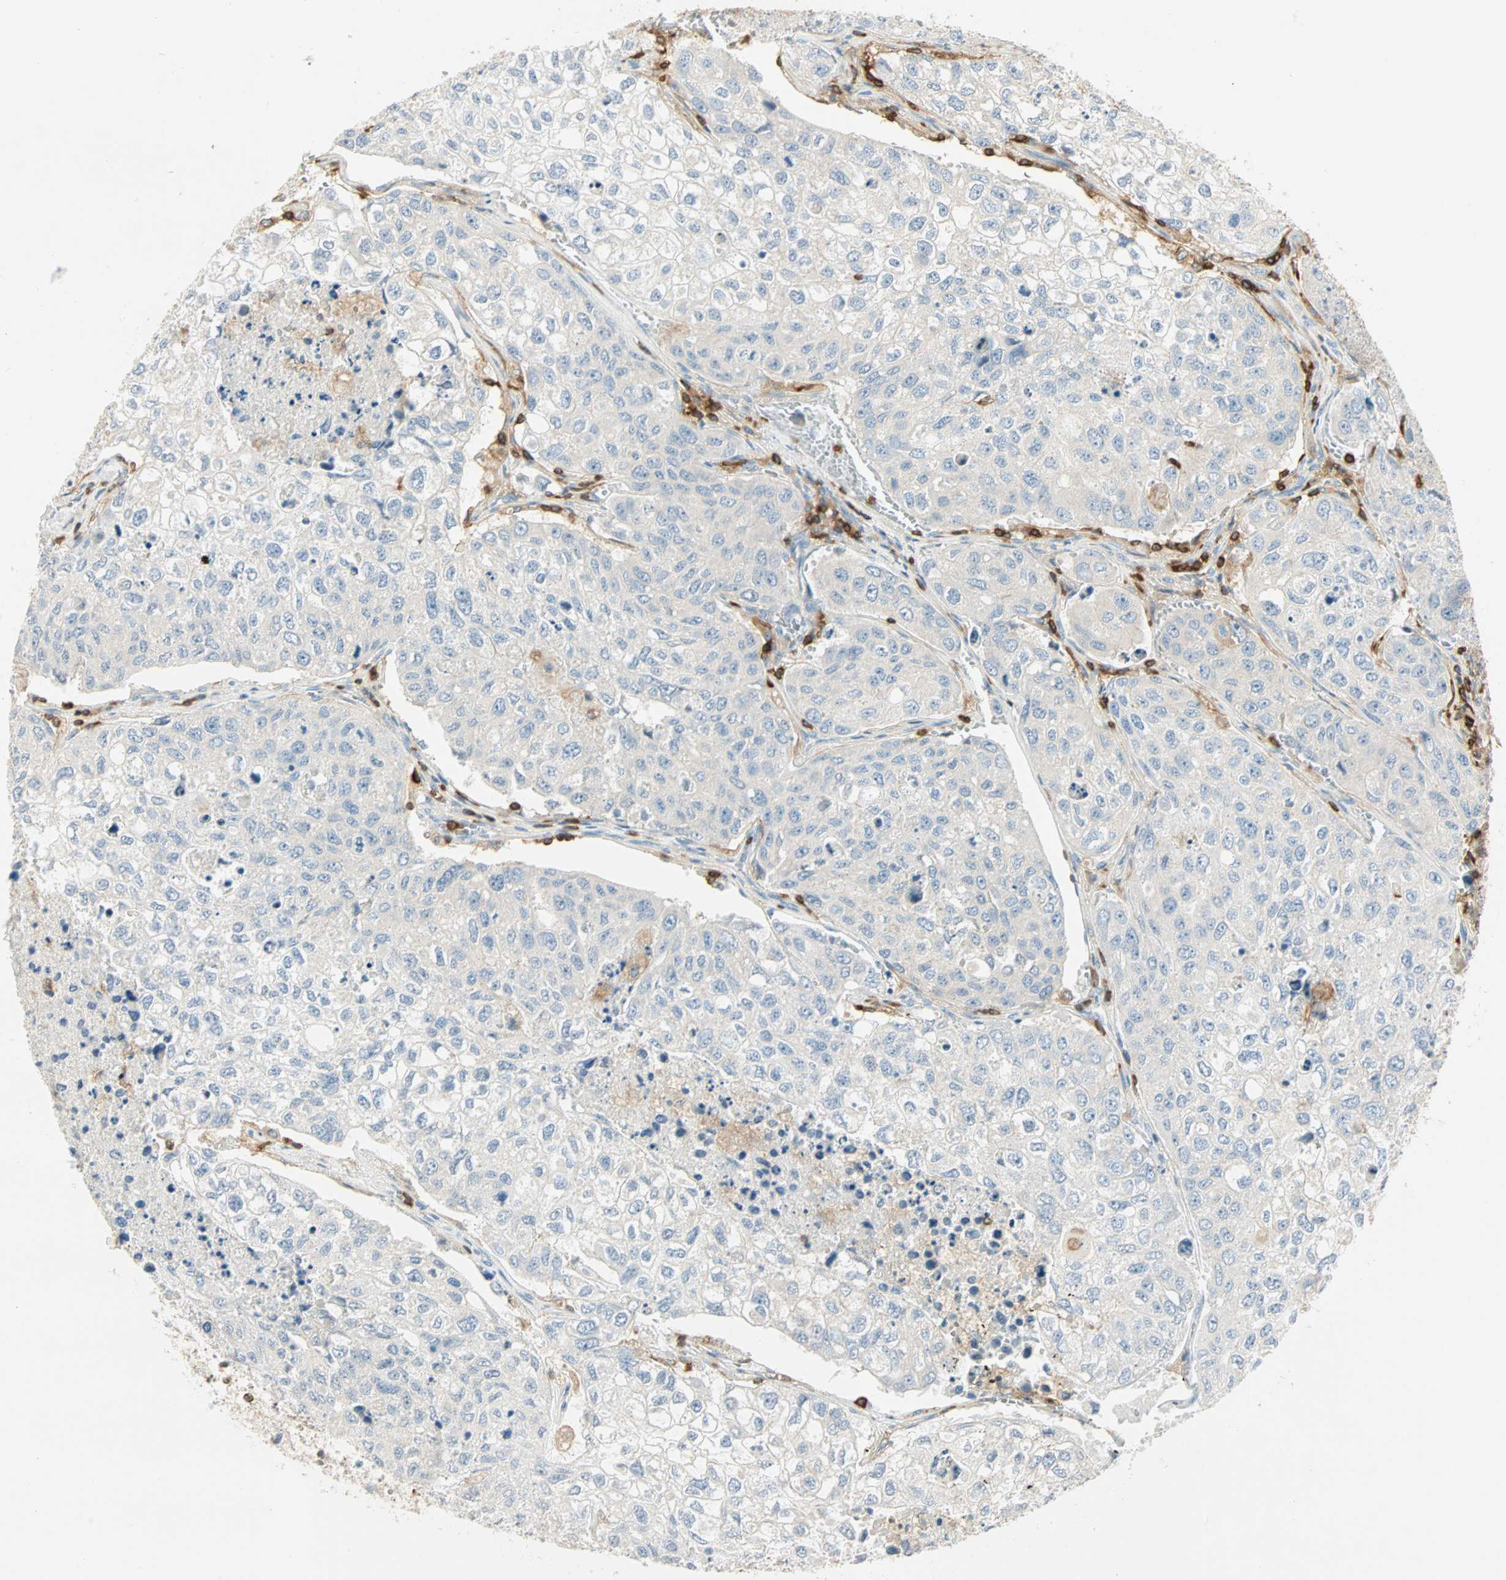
{"staining": {"intensity": "negative", "quantity": "none", "location": "none"}, "tissue": "urothelial cancer", "cell_type": "Tumor cells", "image_type": "cancer", "snomed": [{"axis": "morphology", "description": "Urothelial carcinoma, High grade"}, {"axis": "topography", "description": "Lymph node"}, {"axis": "topography", "description": "Urinary bladder"}], "caption": "The micrograph exhibits no staining of tumor cells in urothelial cancer. (Brightfield microscopy of DAB immunohistochemistry at high magnification).", "gene": "FMNL1", "patient": {"sex": "male", "age": 51}}